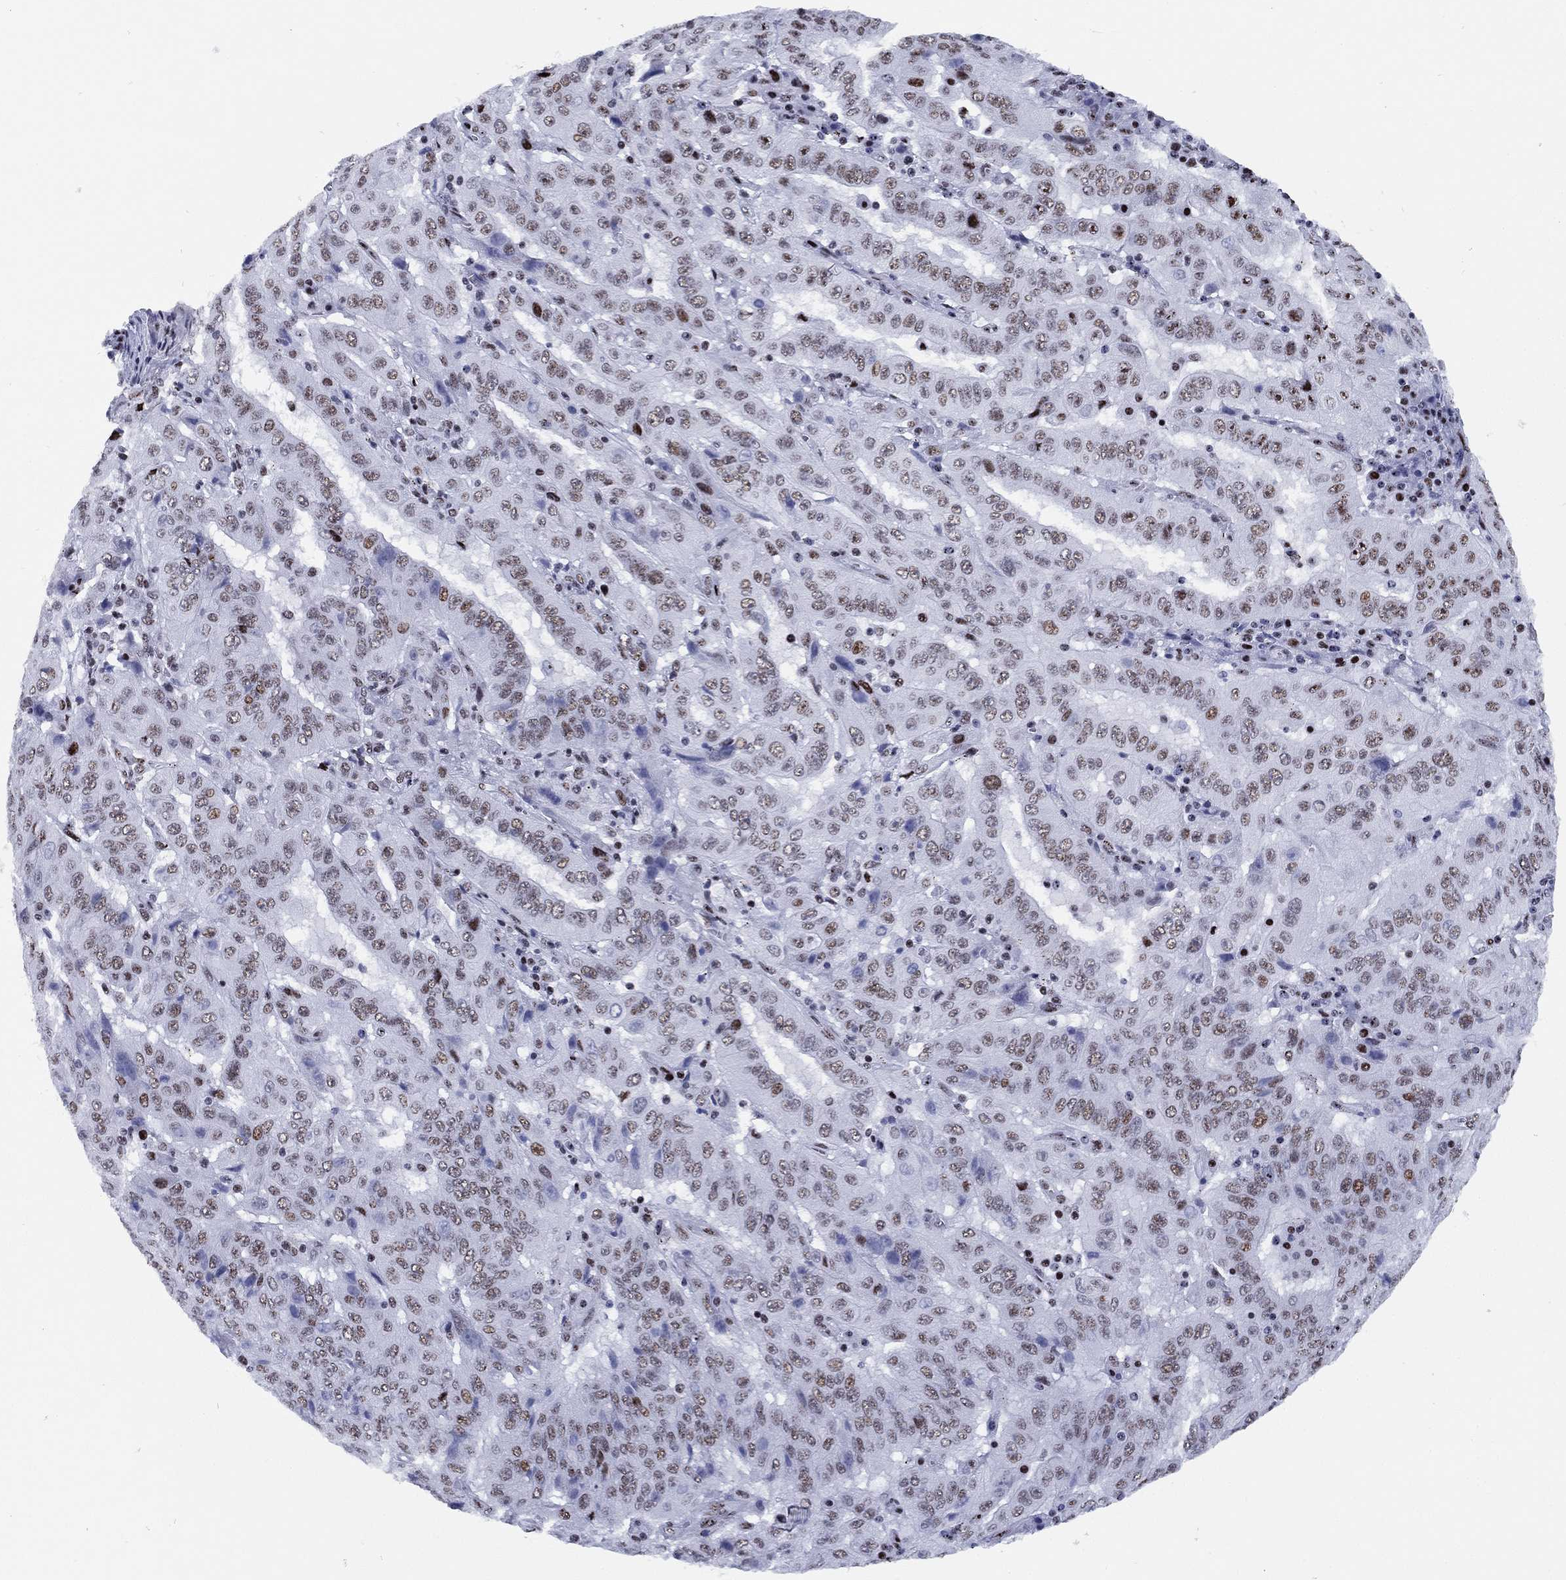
{"staining": {"intensity": "weak", "quantity": ">75%", "location": "nuclear"}, "tissue": "pancreatic cancer", "cell_type": "Tumor cells", "image_type": "cancer", "snomed": [{"axis": "morphology", "description": "Adenocarcinoma, NOS"}, {"axis": "topography", "description": "Pancreas"}], "caption": "An immunohistochemistry (IHC) image of neoplastic tissue is shown. Protein staining in brown shows weak nuclear positivity in pancreatic cancer (adenocarcinoma) within tumor cells.", "gene": "CYB561D2", "patient": {"sex": "male", "age": 63}}